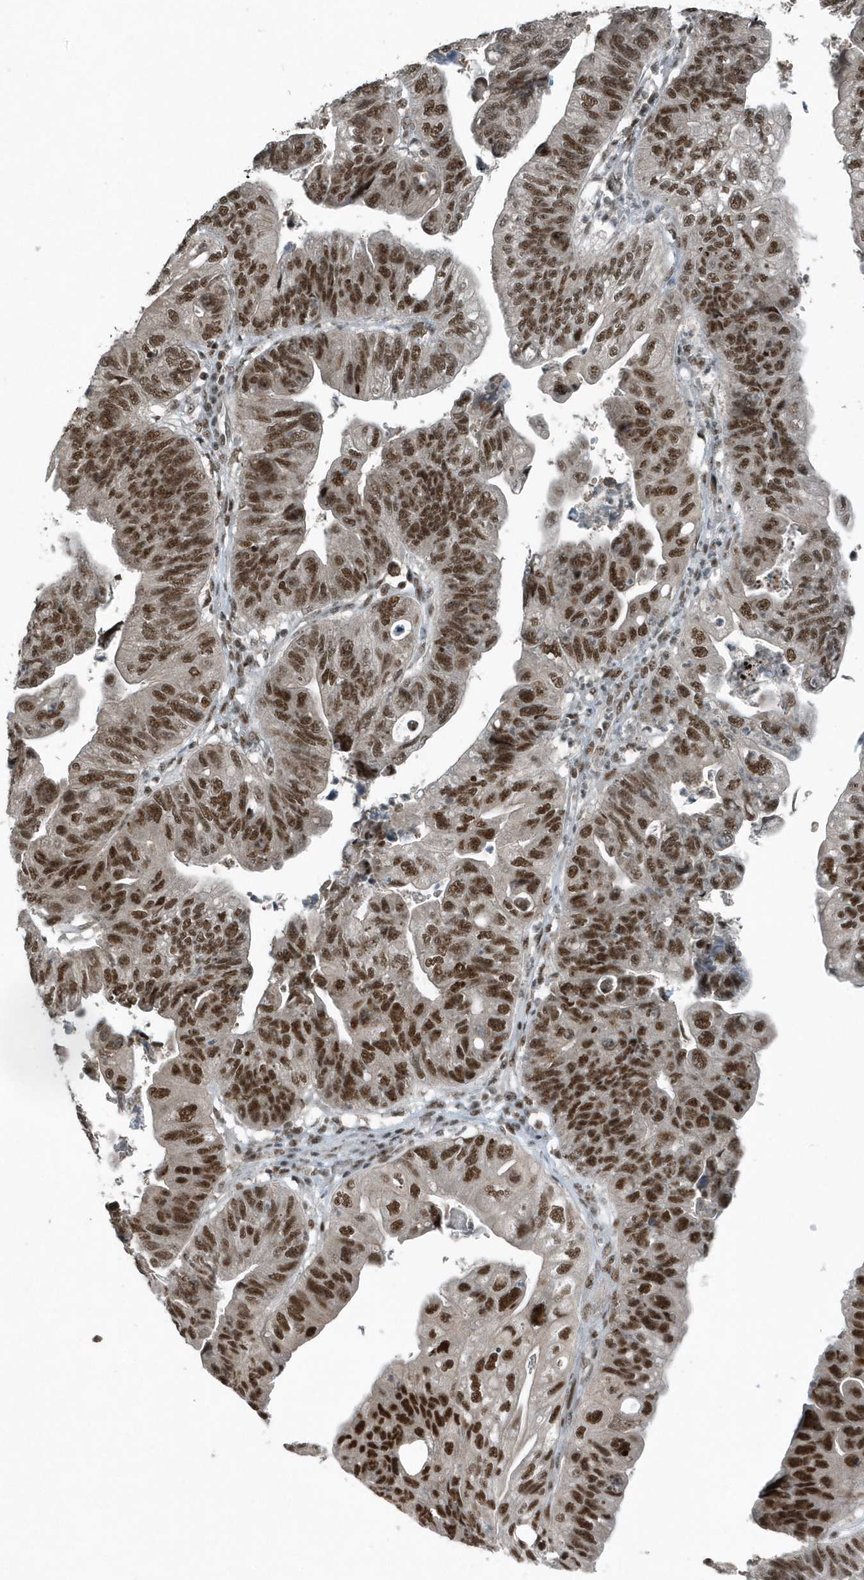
{"staining": {"intensity": "strong", "quantity": ">75%", "location": "nuclear"}, "tissue": "stomach cancer", "cell_type": "Tumor cells", "image_type": "cancer", "snomed": [{"axis": "morphology", "description": "Adenocarcinoma, NOS"}, {"axis": "topography", "description": "Stomach"}], "caption": "Immunohistochemistry photomicrograph of human stomach cancer stained for a protein (brown), which demonstrates high levels of strong nuclear expression in approximately >75% of tumor cells.", "gene": "YTHDC1", "patient": {"sex": "male", "age": 59}}